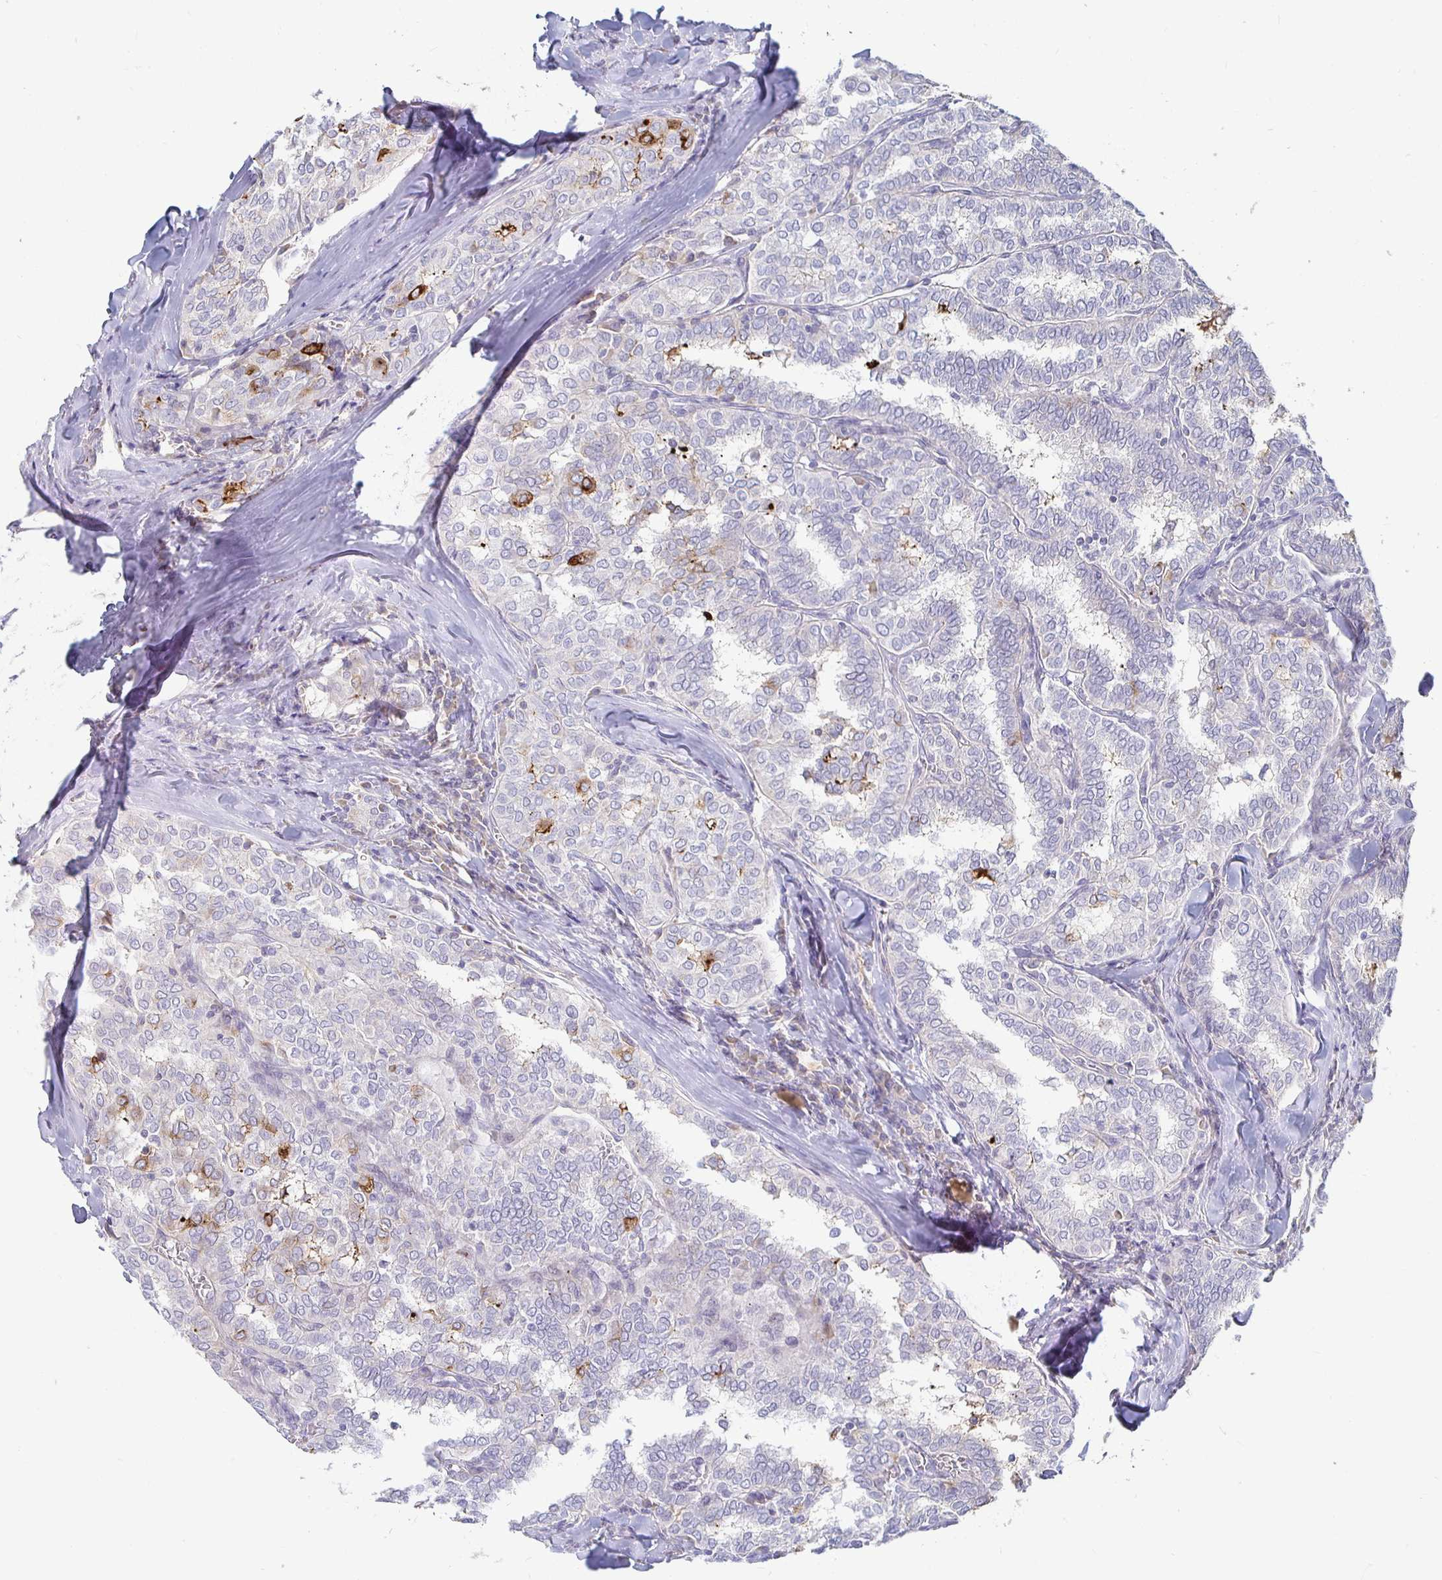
{"staining": {"intensity": "strong", "quantity": "<25%", "location": "cytoplasmic/membranous"}, "tissue": "thyroid cancer", "cell_type": "Tumor cells", "image_type": "cancer", "snomed": [{"axis": "morphology", "description": "Papillary adenocarcinoma, NOS"}, {"axis": "topography", "description": "Thyroid gland"}], "caption": "Protein staining of thyroid cancer (papillary adenocarcinoma) tissue exhibits strong cytoplasmic/membranous expression in approximately <25% of tumor cells. The protein is stained brown, and the nuclei are stained in blue (DAB (3,3'-diaminobenzidine) IHC with brightfield microscopy, high magnification).", "gene": "RNF144B", "patient": {"sex": "female", "age": 30}}